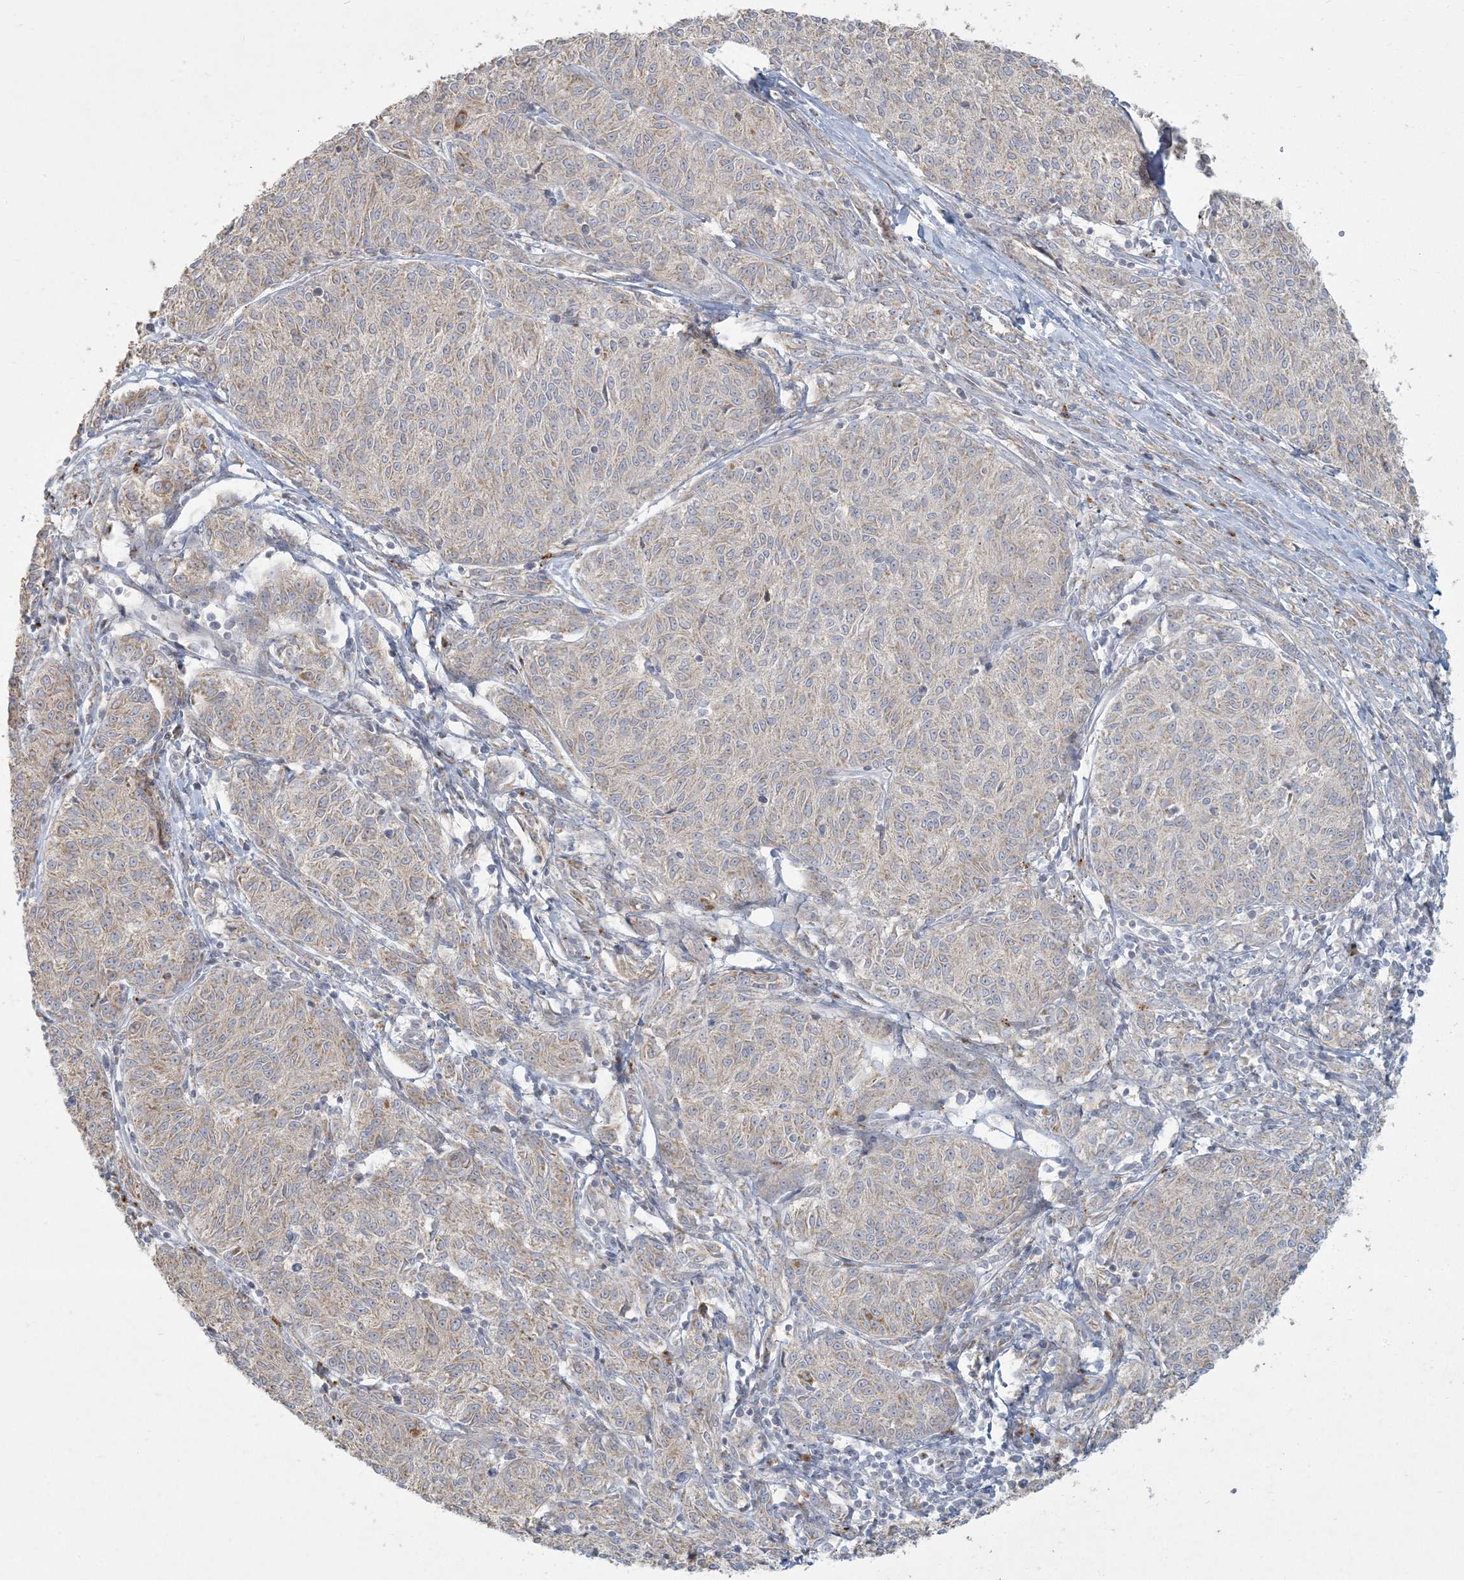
{"staining": {"intensity": "weak", "quantity": "<25%", "location": "cytoplasmic/membranous"}, "tissue": "melanoma", "cell_type": "Tumor cells", "image_type": "cancer", "snomed": [{"axis": "morphology", "description": "Malignant melanoma, NOS"}, {"axis": "topography", "description": "Skin"}], "caption": "There is no significant staining in tumor cells of malignant melanoma.", "gene": "MCAT", "patient": {"sex": "female", "age": 72}}